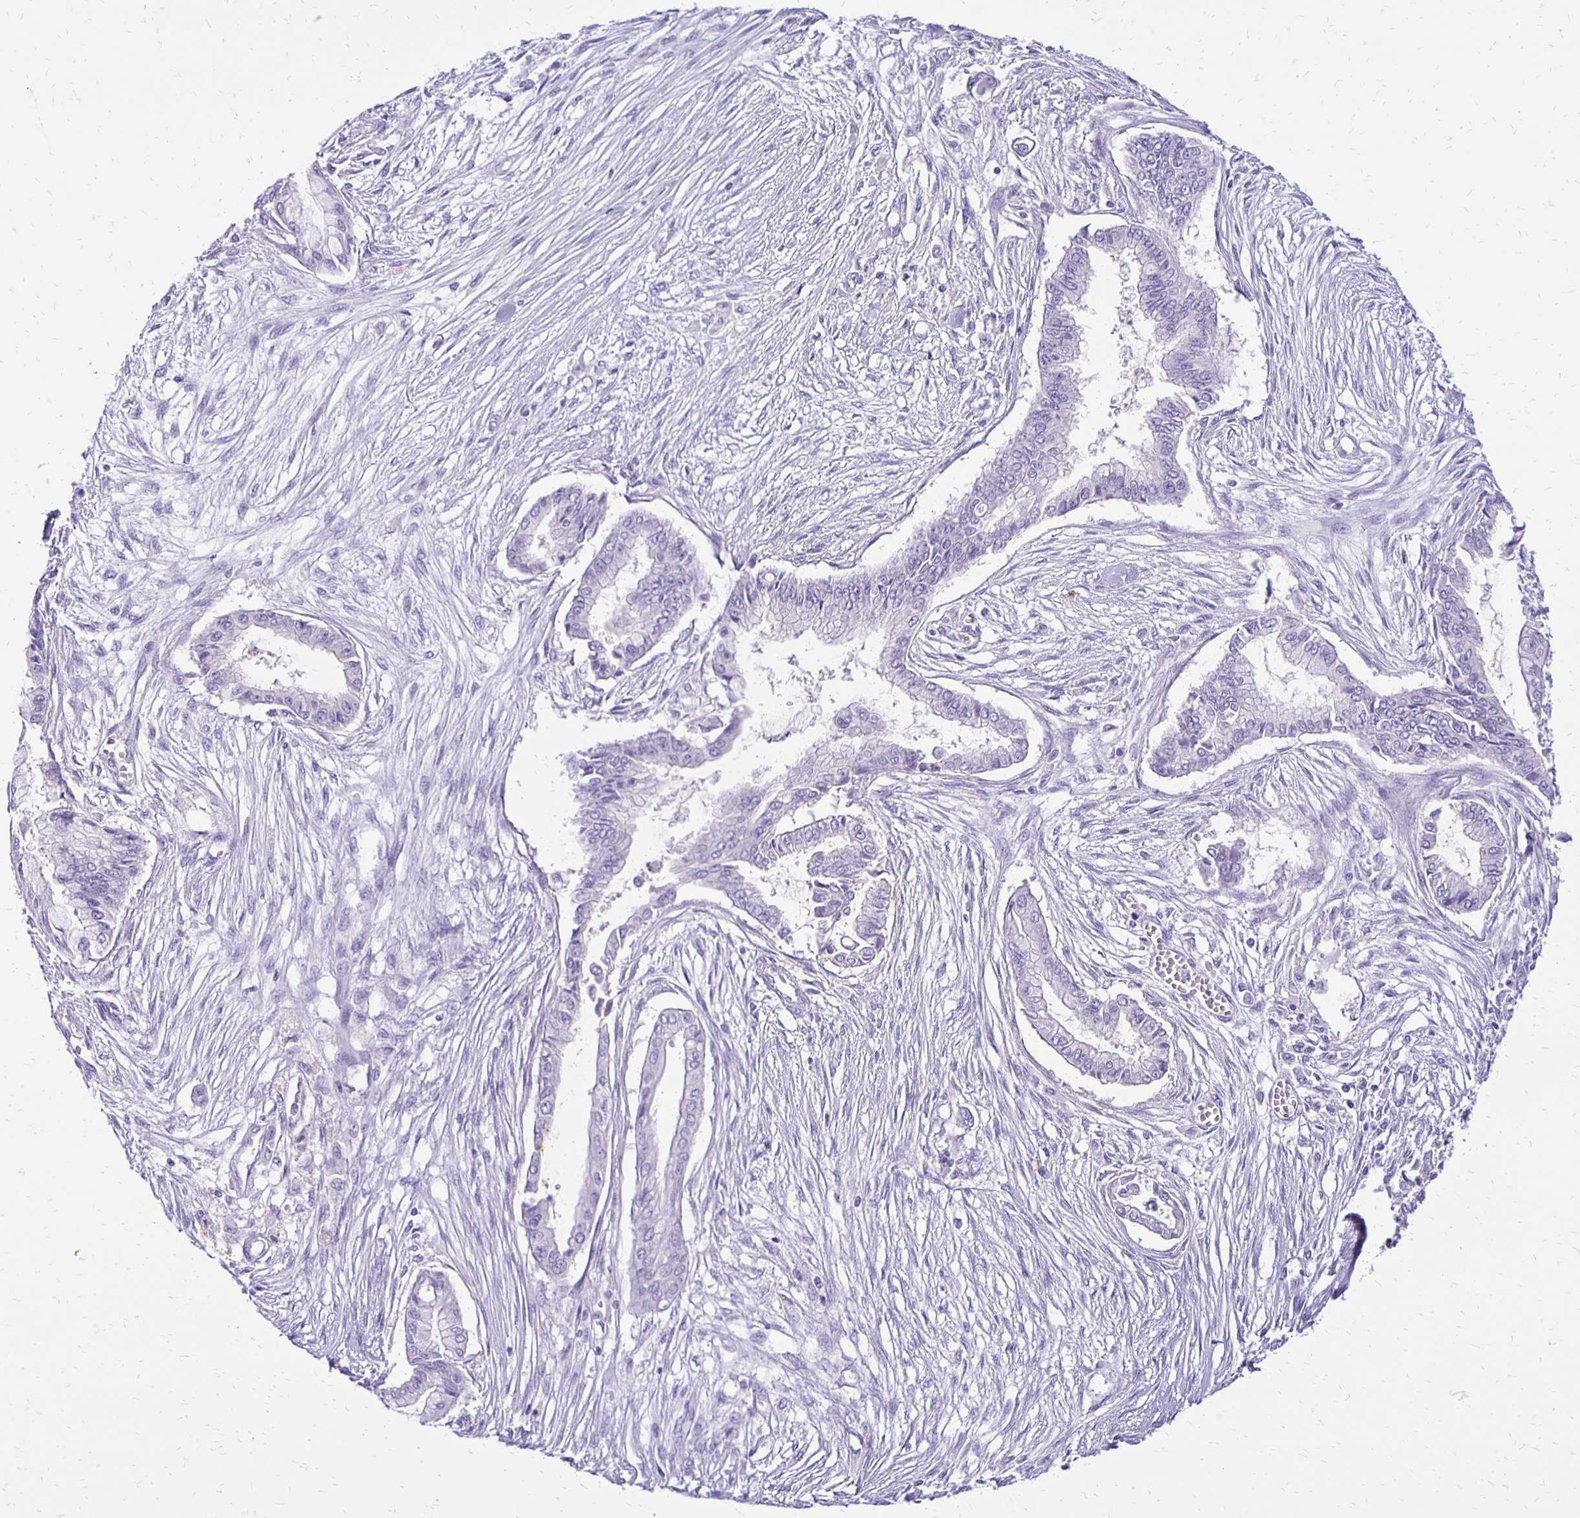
{"staining": {"intensity": "negative", "quantity": "none", "location": "none"}, "tissue": "pancreatic cancer", "cell_type": "Tumor cells", "image_type": "cancer", "snomed": [{"axis": "morphology", "description": "Adenocarcinoma, NOS"}, {"axis": "topography", "description": "Pancreas"}], "caption": "High magnification brightfield microscopy of pancreatic adenocarcinoma stained with DAB (3,3'-diaminobenzidine) (brown) and counterstained with hematoxylin (blue): tumor cells show no significant positivity.", "gene": "ANKRD45", "patient": {"sex": "female", "age": 68}}